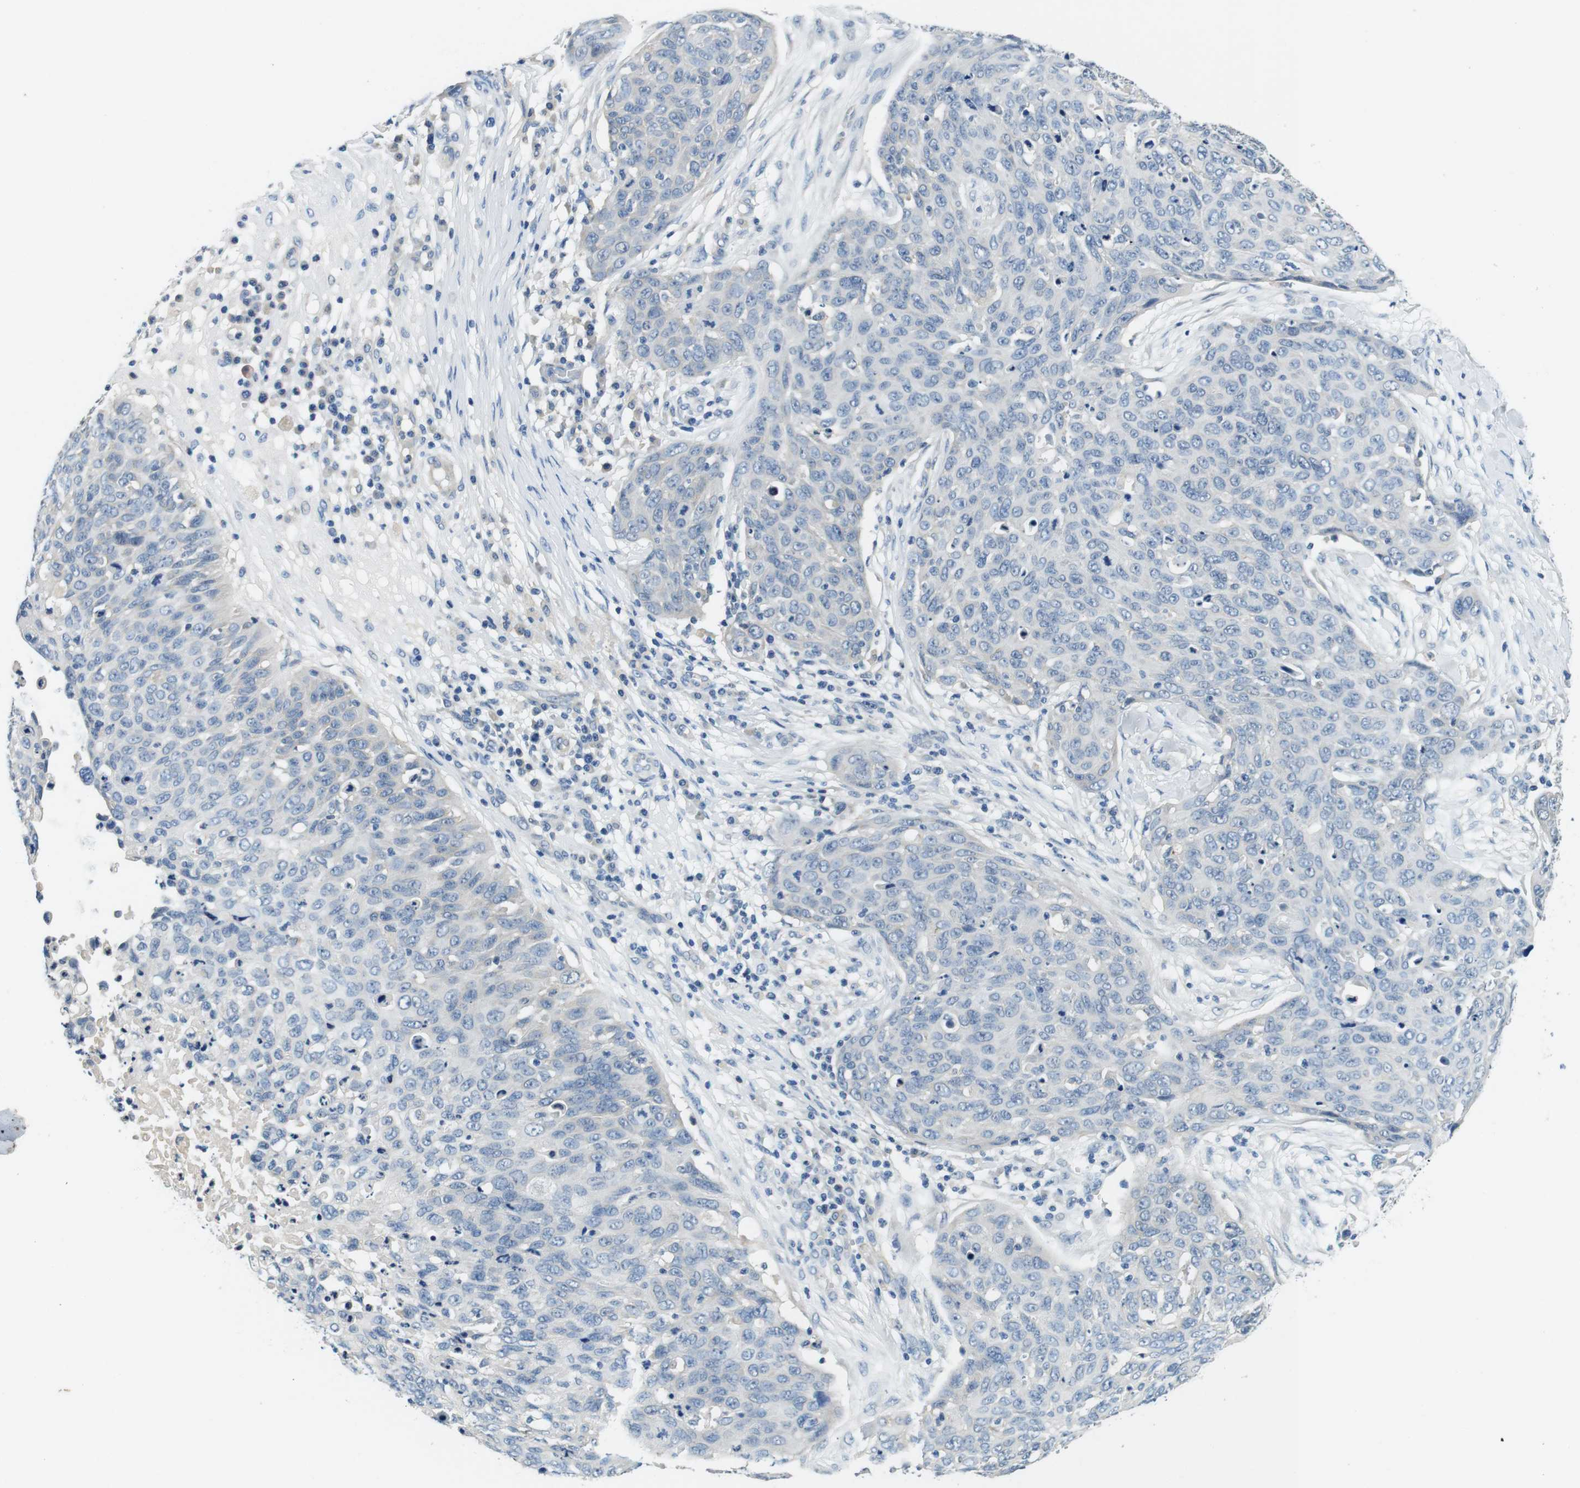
{"staining": {"intensity": "negative", "quantity": "none", "location": "none"}, "tissue": "skin cancer", "cell_type": "Tumor cells", "image_type": "cancer", "snomed": [{"axis": "morphology", "description": "Squamous cell carcinoma in situ, NOS"}, {"axis": "morphology", "description": "Squamous cell carcinoma, NOS"}, {"axis": "topography", "description": "Skin"}], "caption": "Protein analysis of skin cancer shows no significant staining in tumor cells. (DAB (3,3'-diaminobenzidine) immunohistochemistry (IHC) visualized using brightfield microscopy, high magnification).", "gene": "DTNA", "patient": {"sex": "male", "age": 93}}